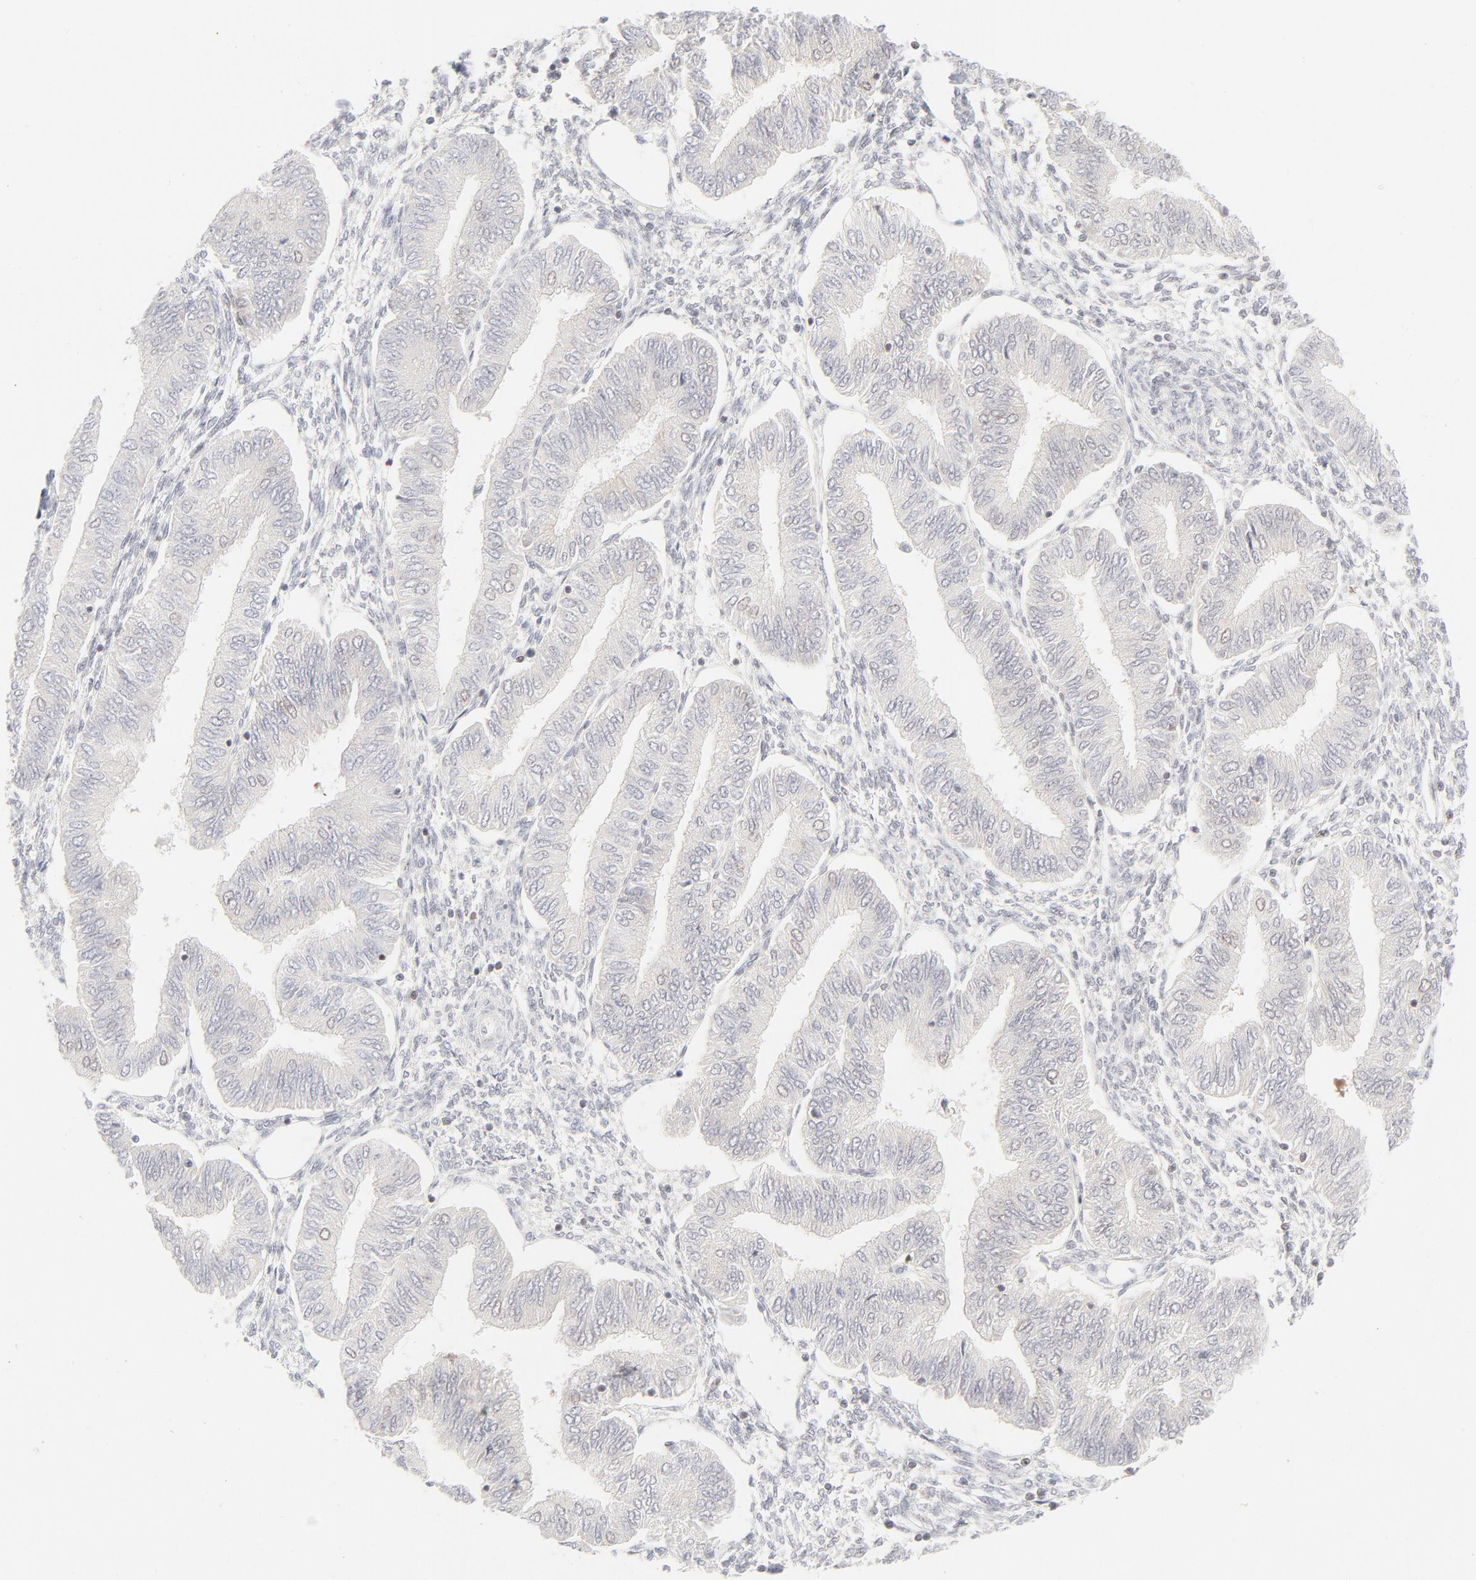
{"staining": {"intensity": "negative", "quantity": "none", "location": "none"}, "tissue": "endometrial cancer", "cell_type": "Tumor cells", "image_type": "cancer", "snomed": [{"axis": "morphology", "description": "Adenocarcinoma, NOS"}, {"axis": "topography", "description": "Endometrium"}], "caption": "Tumor cells are negative for brown protein staining in endometrial adenocarcinoma. (DAB (3,3'-diaminobenzidine) IHC visualized using brightfield microscopy, high magnification).", "gene": "PRKCB", "patient": {"sex": "female", "age": 51}}